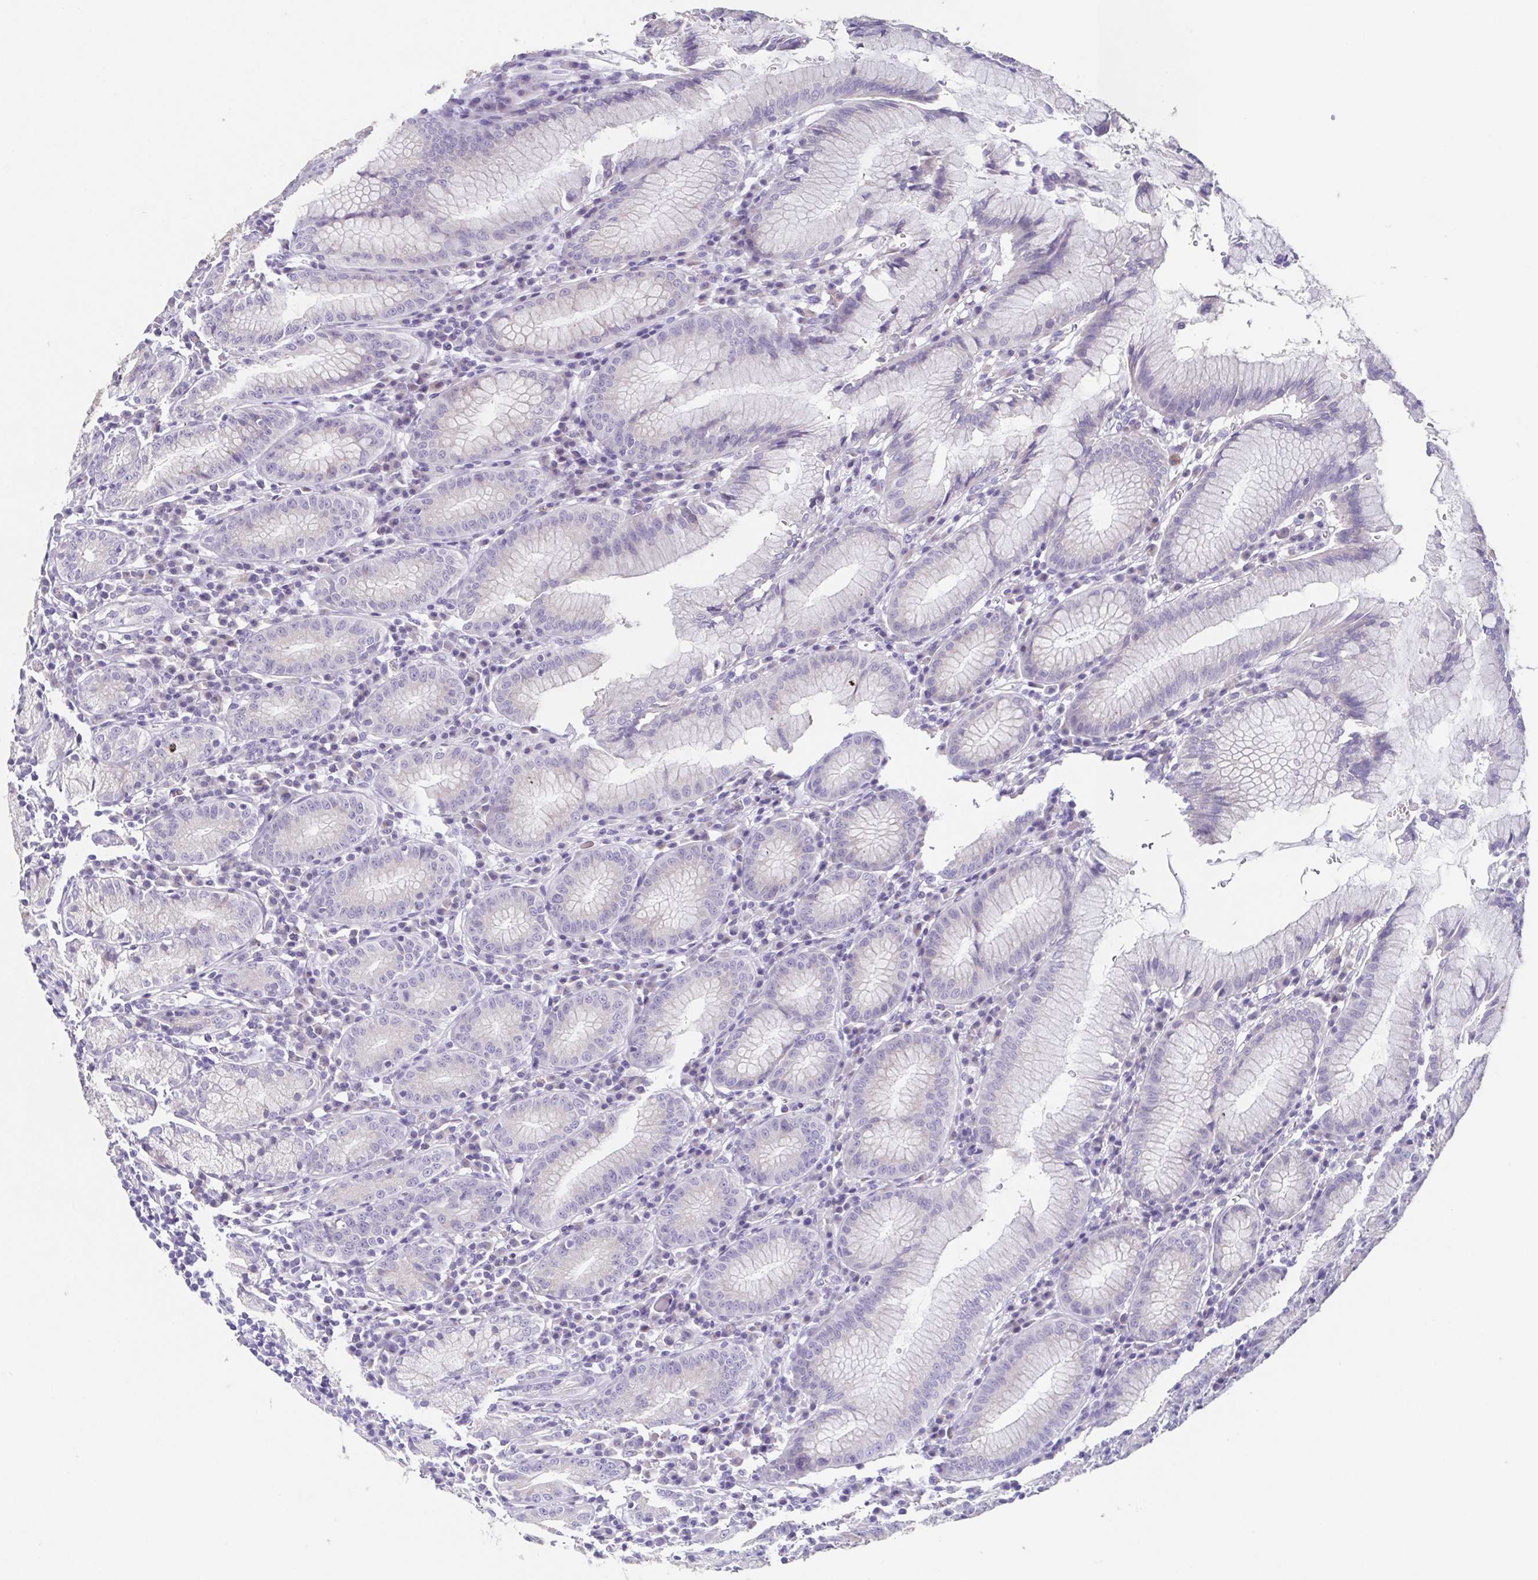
{"staining": {"intensity": "weak", "quantity": "<25%", "location": "cytoplasmic/membranous"}, "tissue": "stomach", "cell_type": "Glandular cells", "image_type": "normal", "snomed": [{"axis": "morphology", "description": "Normal tissue, NOS"}, {"axis": "topography", "description": "Stomach"}], "caption": "Normal stomach was stained to show a protein in brown. There is no significant positivity in glandular cells.", "gene": "RDH11", "patient": {"sex": "male", "age": 55}}